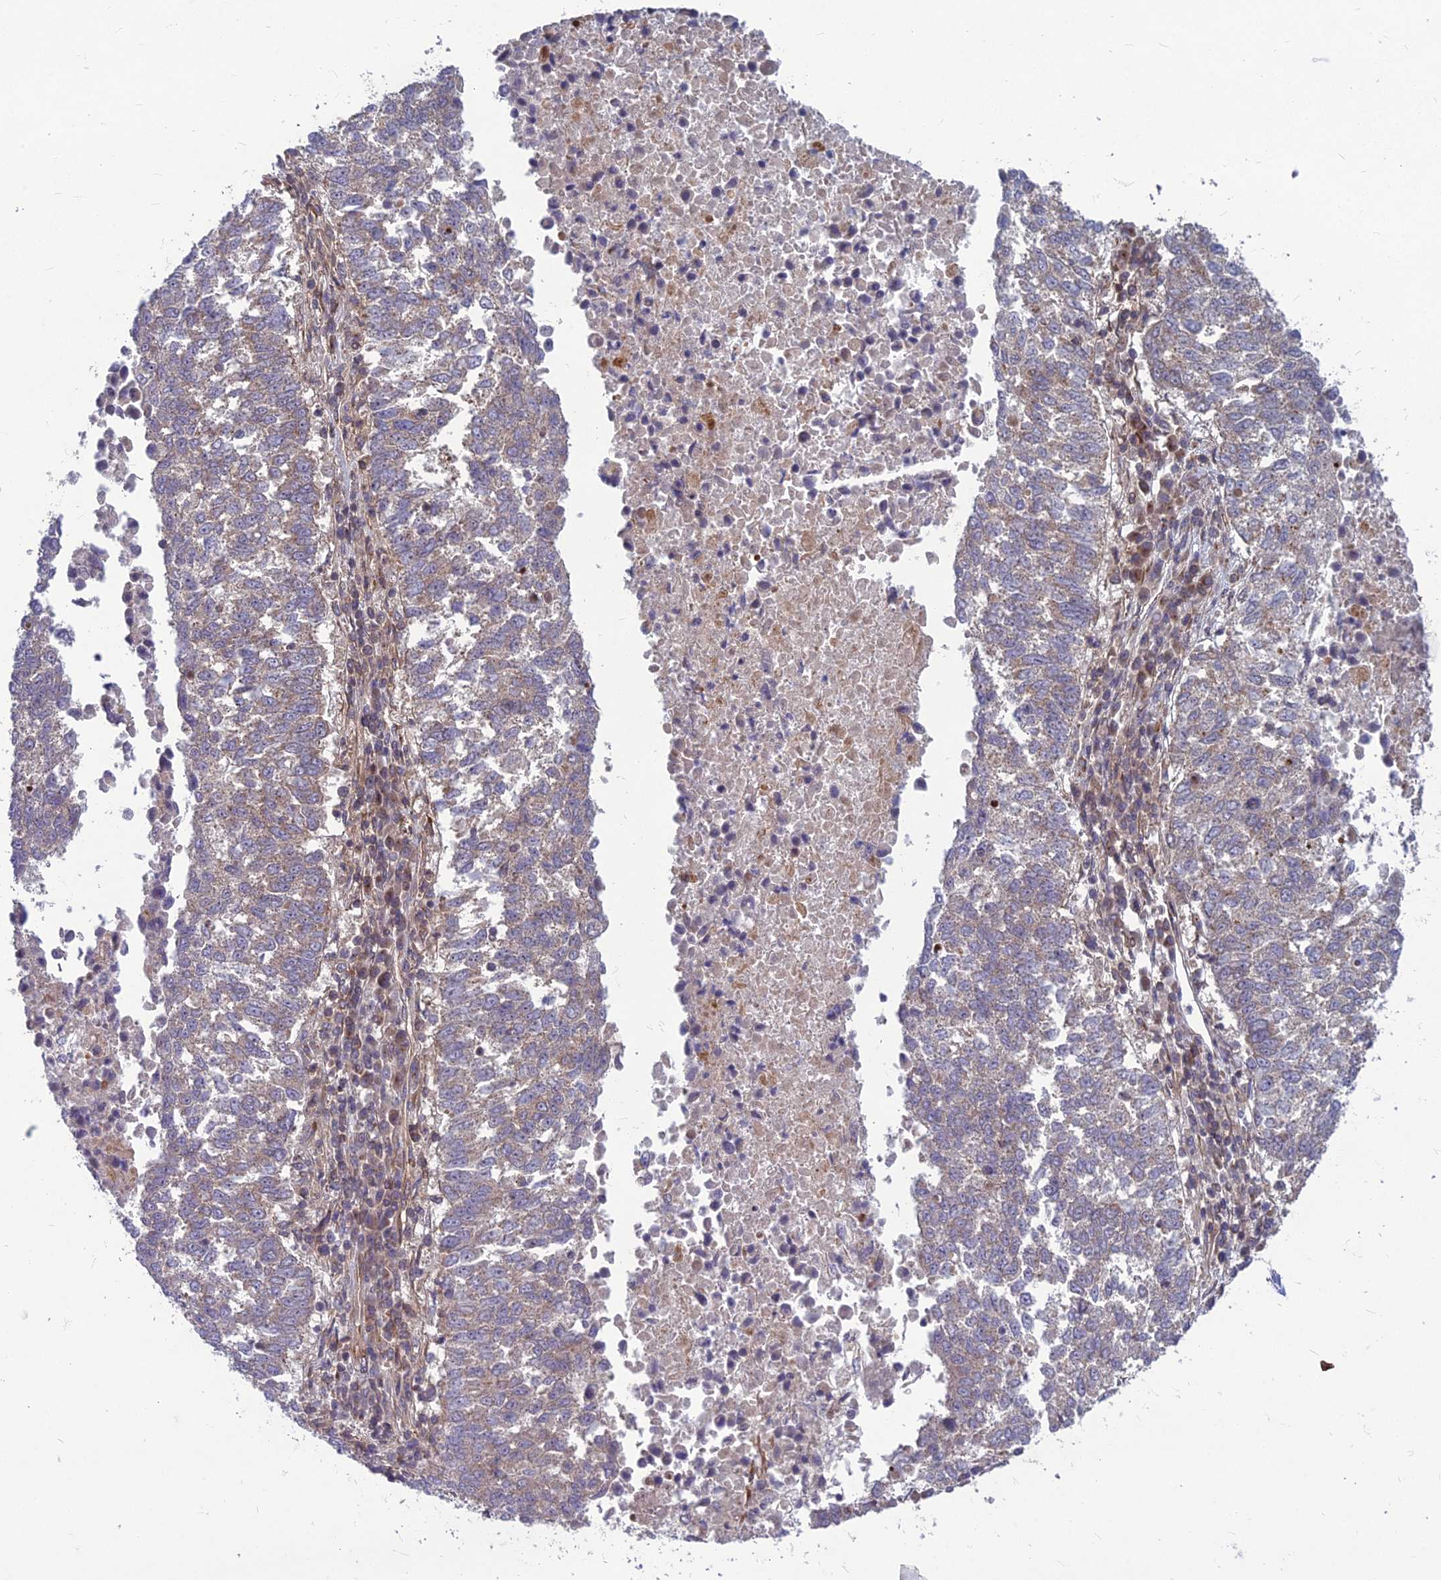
{"staining": {"intensity": "weak", "quantity": "<25%", "location": "cytoplasmic/membranous"}, "tissue": "lung cancer", "cell_type": "Tumor cells", "image_type": "cancer", "snomed": [{"axis": "morphology", "description": "Squamous cell carcinoma, NOS"}, {"axis": "topography", "description": "Lung"}], "caption": "The immunohistochemistry image has no significant expression in tumor cells of squamous cell carcinoma (lung) tissue.", "gene": "MFSD8", "patient": {"sex": "male", "age": 73}}